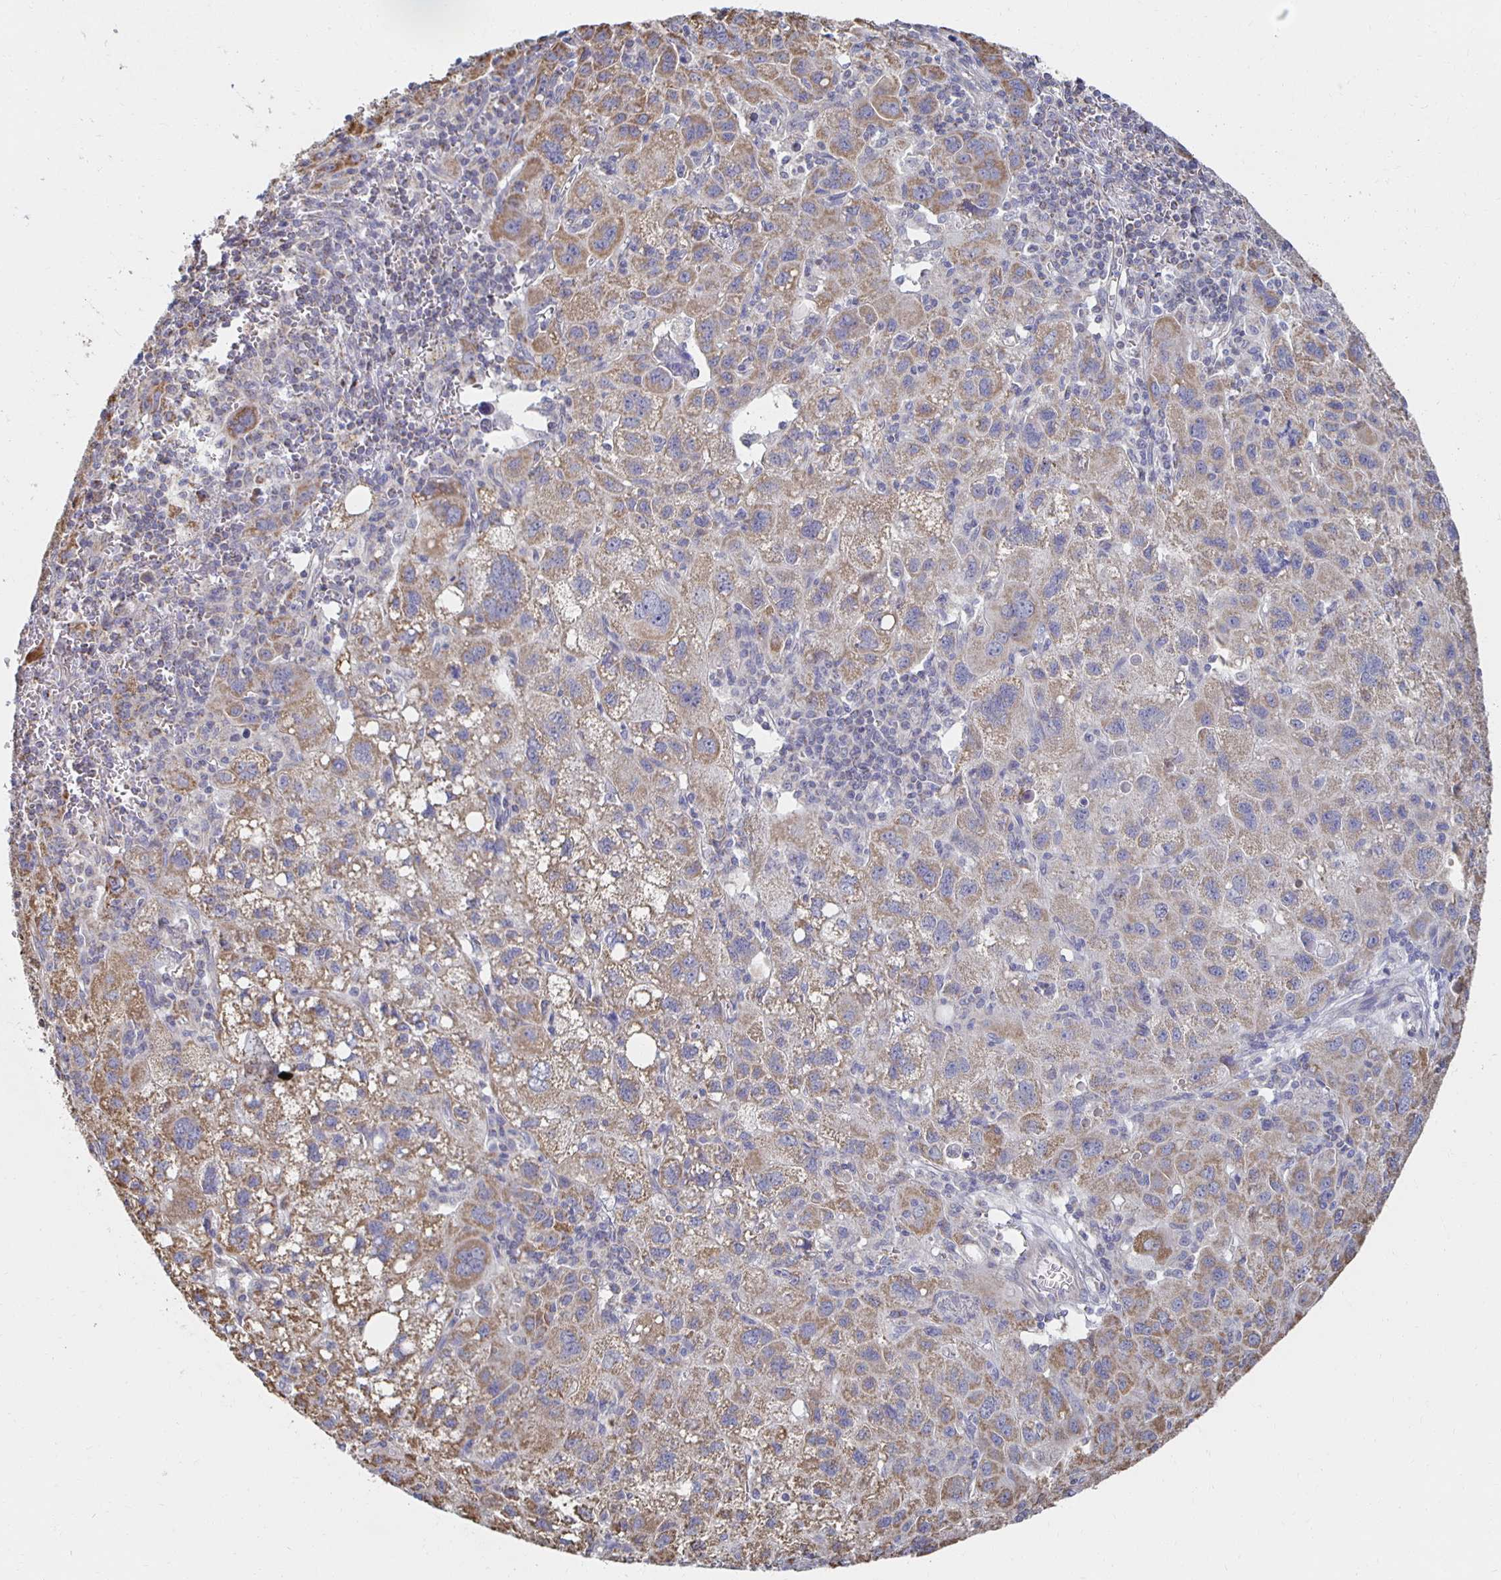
{"staining": {"intensity": "moderate", "quantity": ">75%", "location": "cytoplasmic/membranous"}, "tissue": "liver cancer", "cell_type": "Tumor cells", "image_type": "cancer", "snomed": [{"axis": "morphology", "description": "Carcinoma, Hepatocellular, NOS"}, {"axis": "topography", "description": "Liver"}], "caption": "Protein staining displays moderate cytoplasmic/membranous expression in approximately >75% of tumor cells in liver hepatocellular carcinoma. The staining was performed using DAB (3,3'-diaminobenzidine), with brown indicating positive protein expression. Nuclei are stained blue with hematoxylin.", "gene": "NKX2-8", "patient": {"sex": "female", "age": 77}}